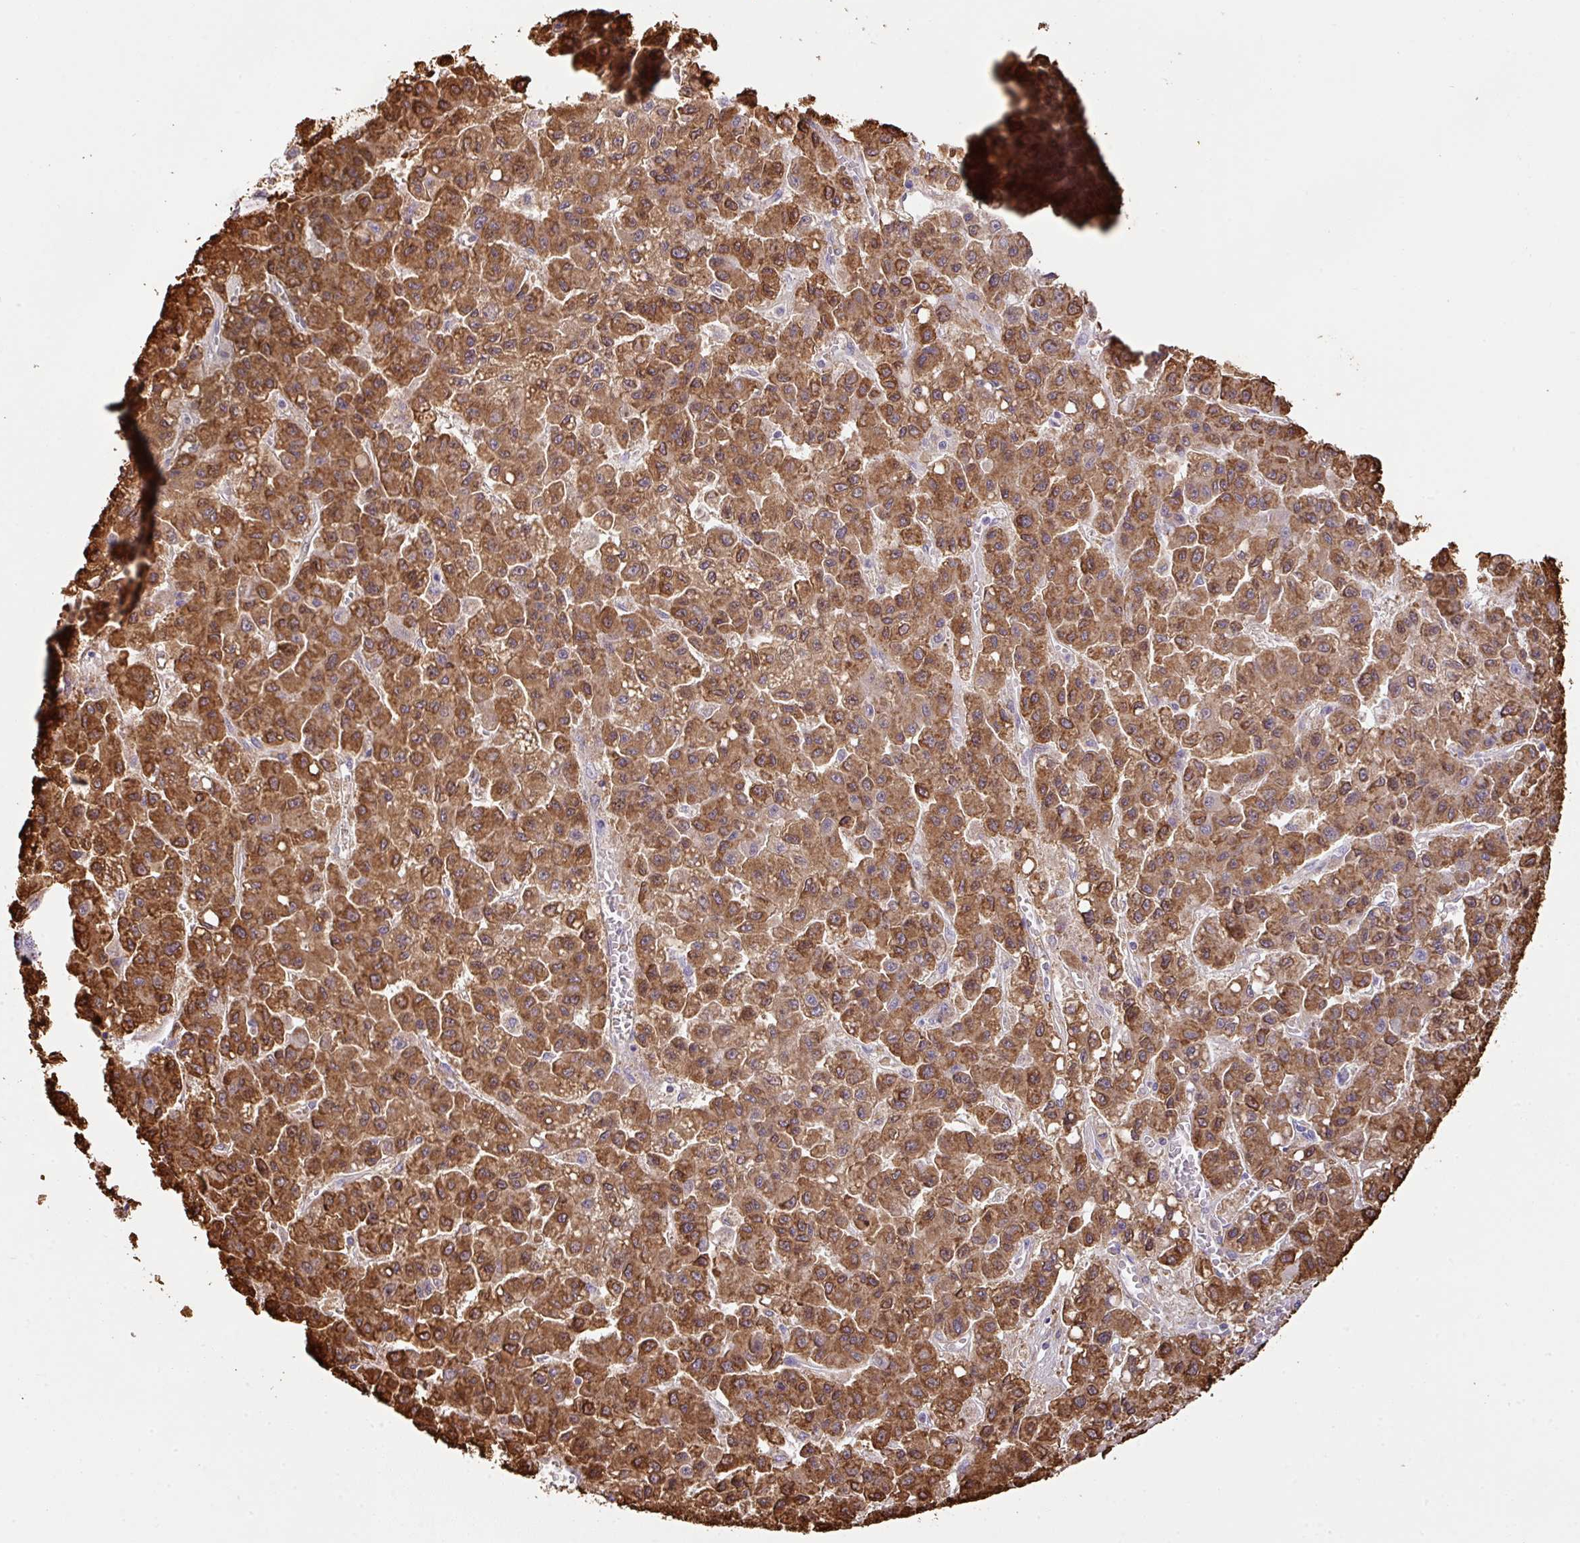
{"staining": {"intensity": "strong", "quantity": ">75%", "location": "cytoplasmic/membranous"}, "tissue": "liver cancer", "cell_type": "Tumor cells", "image_type": "cancer", "snomed": [{"axis": "morphology", "description": "Carcinoma, Hepatocellular, NOS"}, {"axis": "topography", "description": "Liver"}], "caption": "Liver cancer tissue reveals strong cytoplasmic/membranous positivity in about >75% of tumor cells", "gene": "GCNT7", "patient": {"sex": "male", "age": 70}}